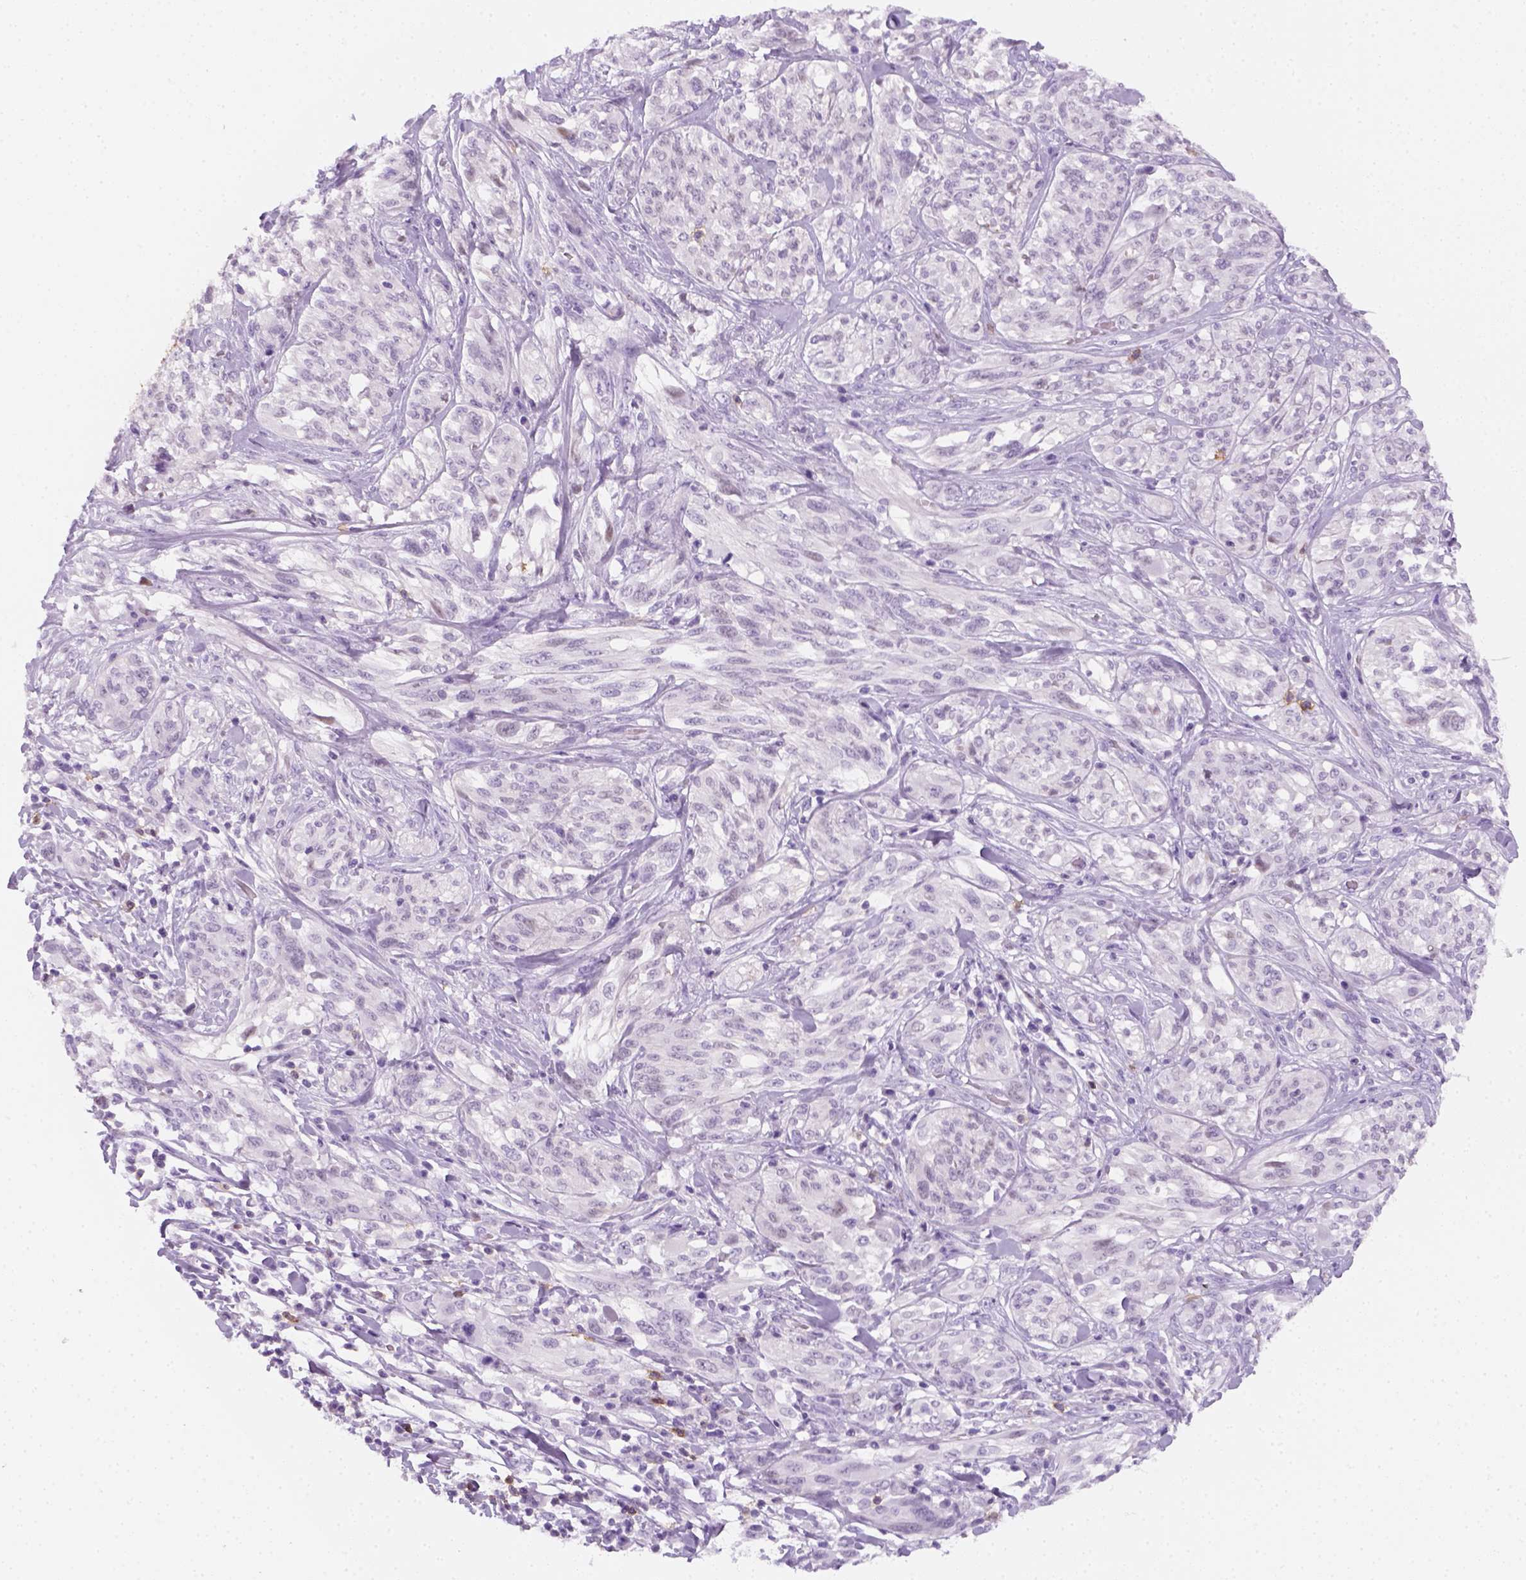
{"staining": {"intensity": "negative", "quantity": "none", "location": "none"}, "tissue": "melanoma", "cell_type": "Tumor cells", "image_type": "cancer", "snomed": [{"axis": "morphology", "description": "Malignant melanoma, NOS"}, {"axis": "topography", "description": "Skin"}], "caption": "An immunohistochemistry (IHC) photomicrograph of melanoma is shown. There is no staining in tumor cells of melanoma.", "gene": "AQP3", "patient": {"sex": "female", "age": 91}}